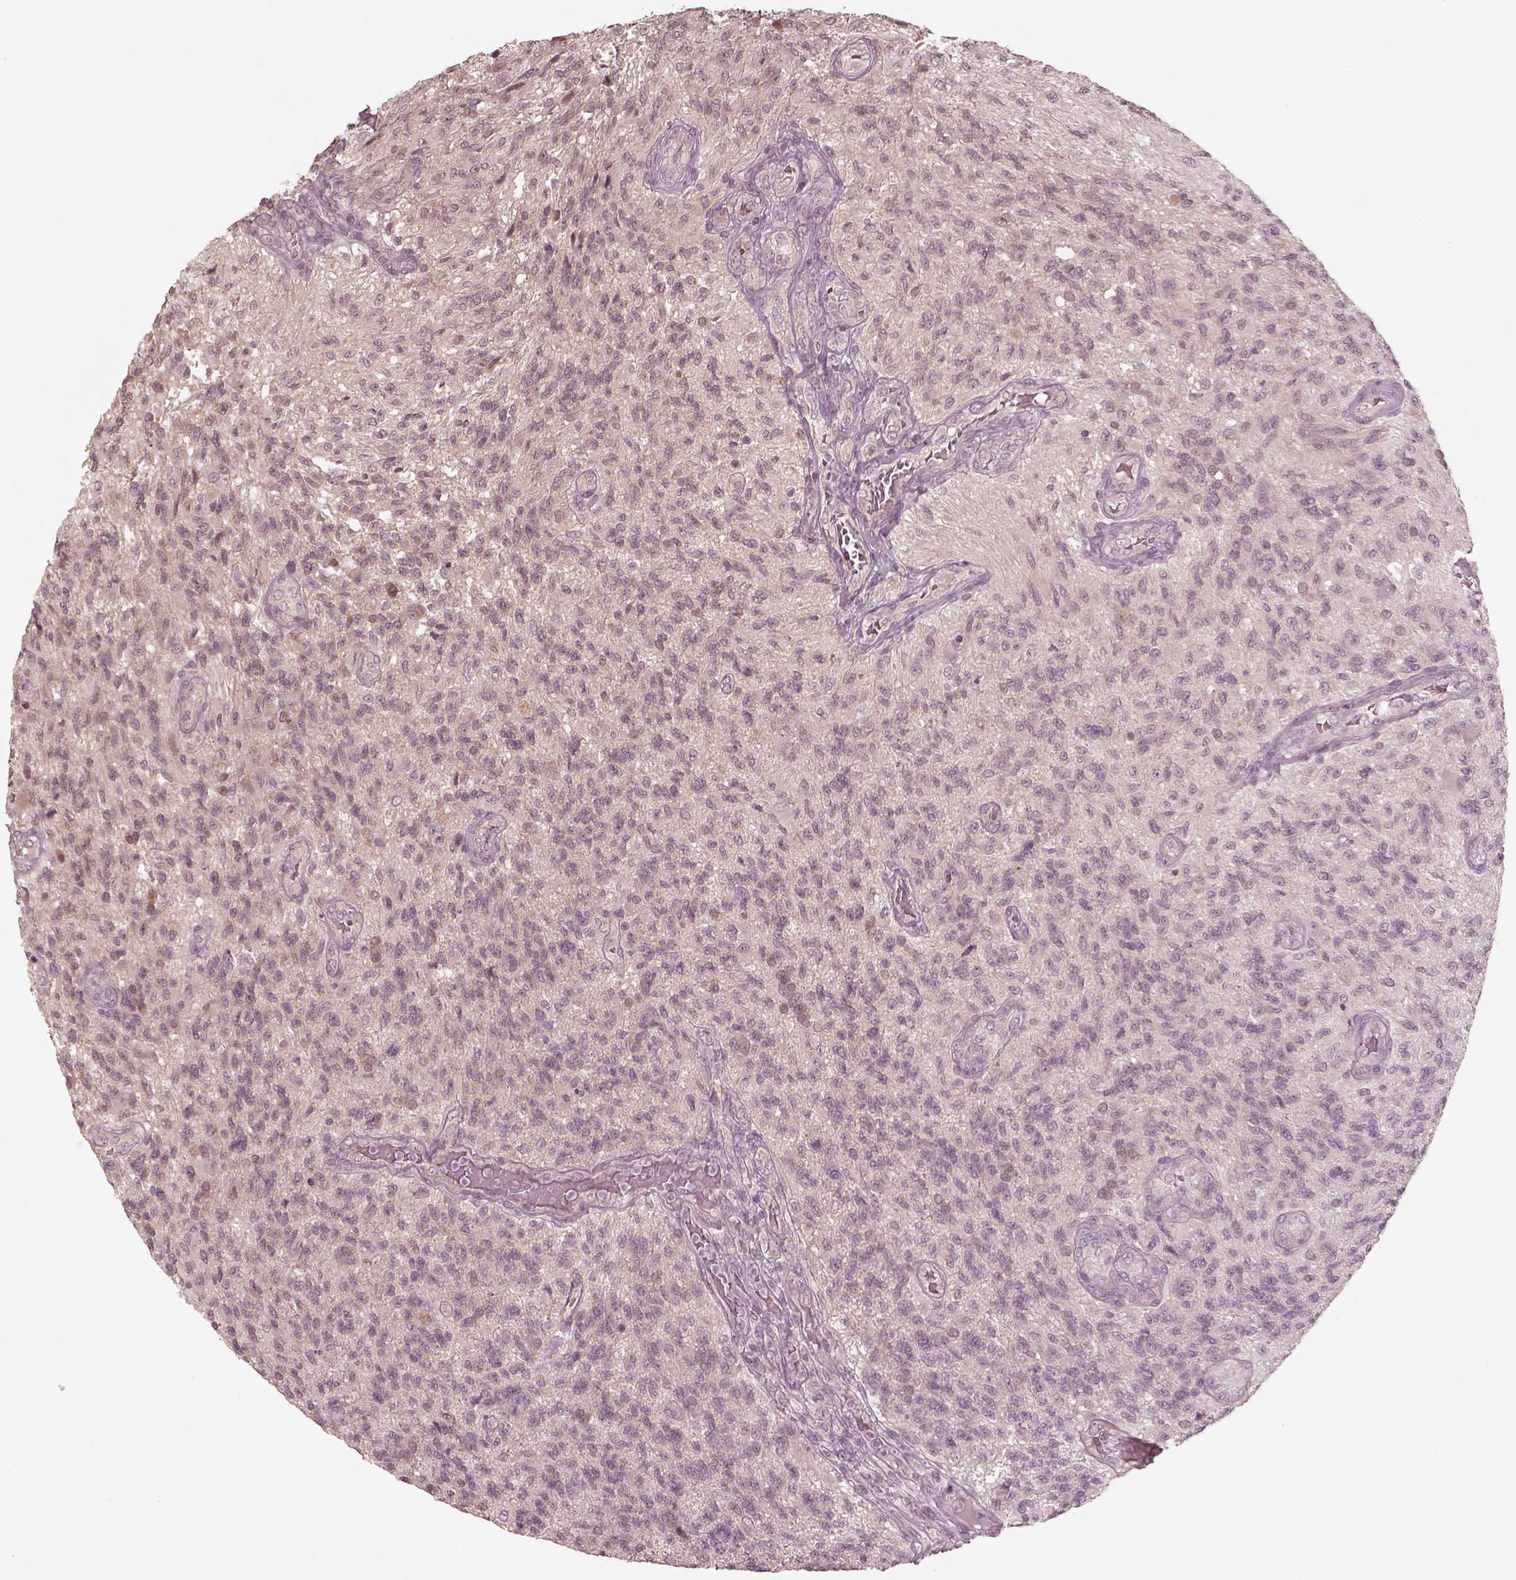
{"staining": {"intensity": "negative", "quantity": "none", "location": "none"}, "tissue": "glioma", "cell_type": "Tumor cells", "image_type": "cancer", "snomed": [{"axis": "morphology", "description": "Glioma, malignant, High grade"}, {"axis": "topography", "description": "Brain"}], "caption": "Tumor cells show no significant expression in high-grade glioma (malignant).", "gene": "IQCB1", "patient": {"sex": "male", "age": 56}}